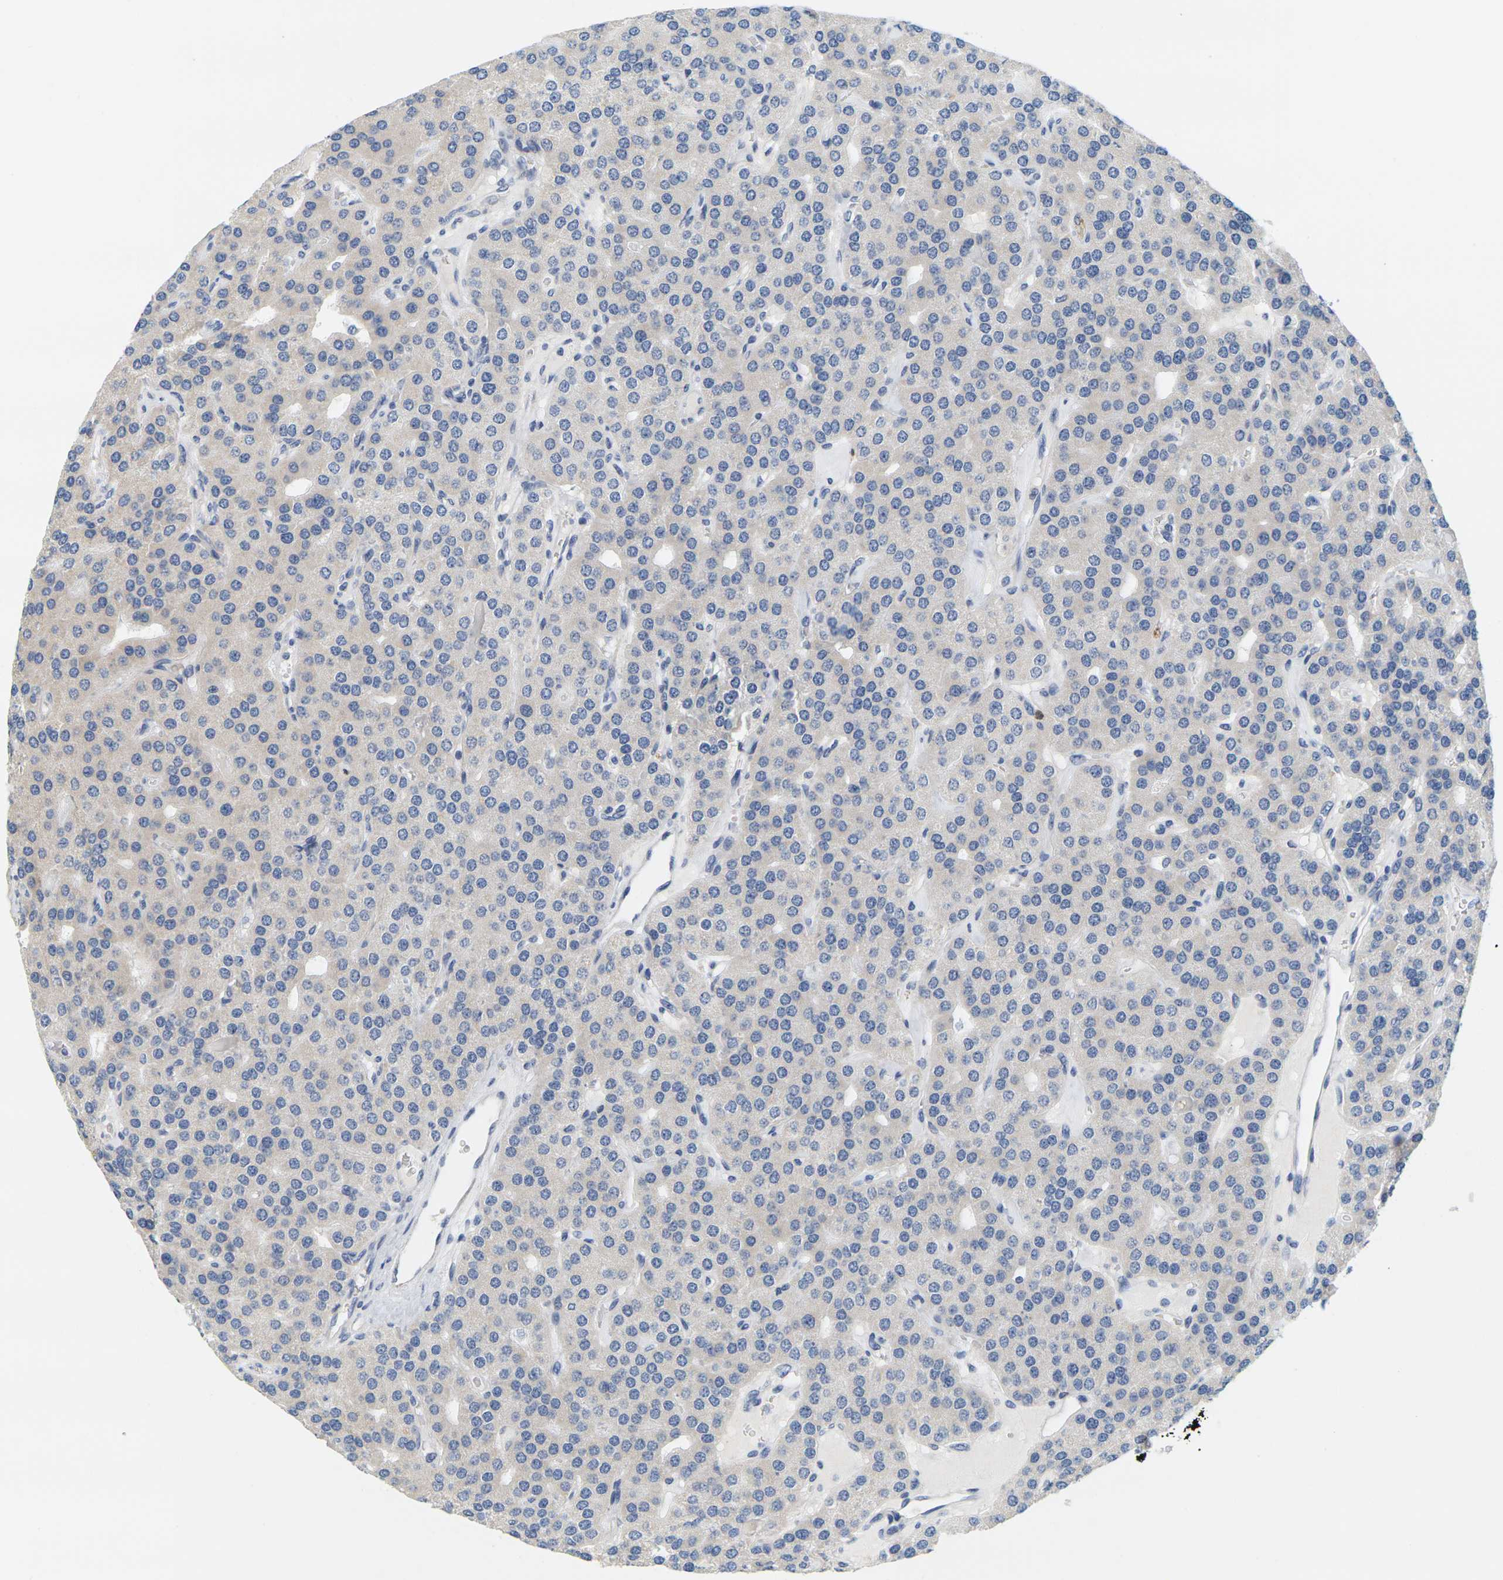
{"staining": {"intensity": "negative", "quantity": "none", "location": "none"}, "tissue": "parathyroid gland", "cell_type": "Glandular cells", "image_type": "normal", "snomed": [{"axis": "morphology", "description": "Normal tissue, NOS"}, {"axis": "morphology", "description": "Adenoma, NOS"}, {"axis": "topography", "description": "Parathyroid gland"}], "caption": "High magnification brightfield microscopy of unremarkable parathyroid gland stained with DAB (3,3'-diaminobenzidine) (brown) and counterstained with hematoxylin (blue): glandular cells show no significant positivity.", "gene": "KLK5", "patient": {"sex": "female", "age": 86}}